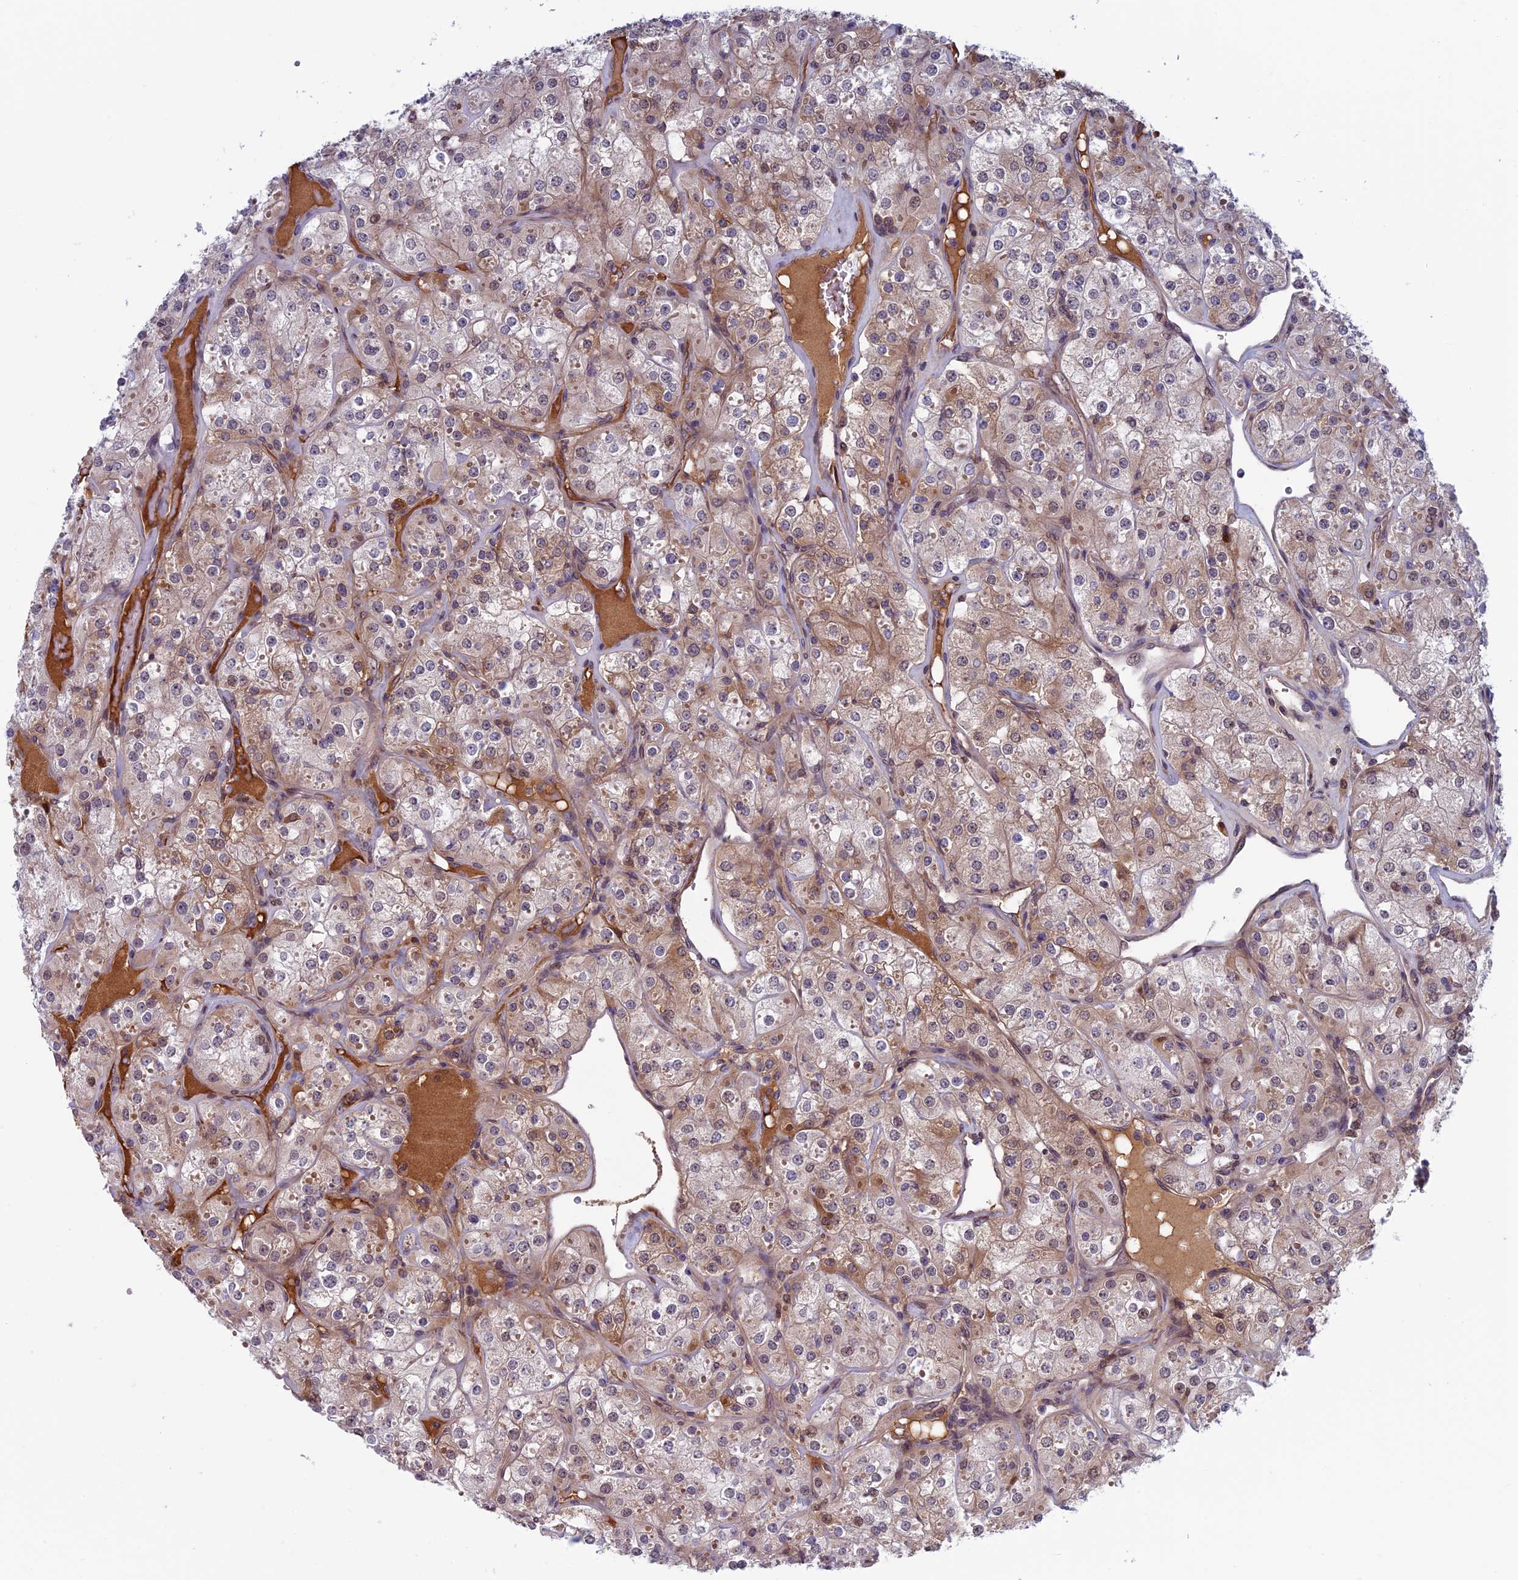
{"staining": {"intensity": "weak", "quantity": "25%-75%", "location": "cytoplasmic/membranous"}, "tissue": "renal cancer", "cell_type": "Tumor cells", "image_type": "cancer", "snomed": [{"axis": "morphology", "description": "Adenocarcinoma, NOS"}, {"axis": "topography", "description": "Kidney"}], "caption": "Brown immunohistochemical staining in renal cancer reveals weak cytoplasmic/membranous staining in approximately 25%-75% of tumor cells. The protein of interest is shown in brown color, while the nuclei are stained blue.", "gene": "FADS1", "patient": {"sex": "male", "age": 77}}